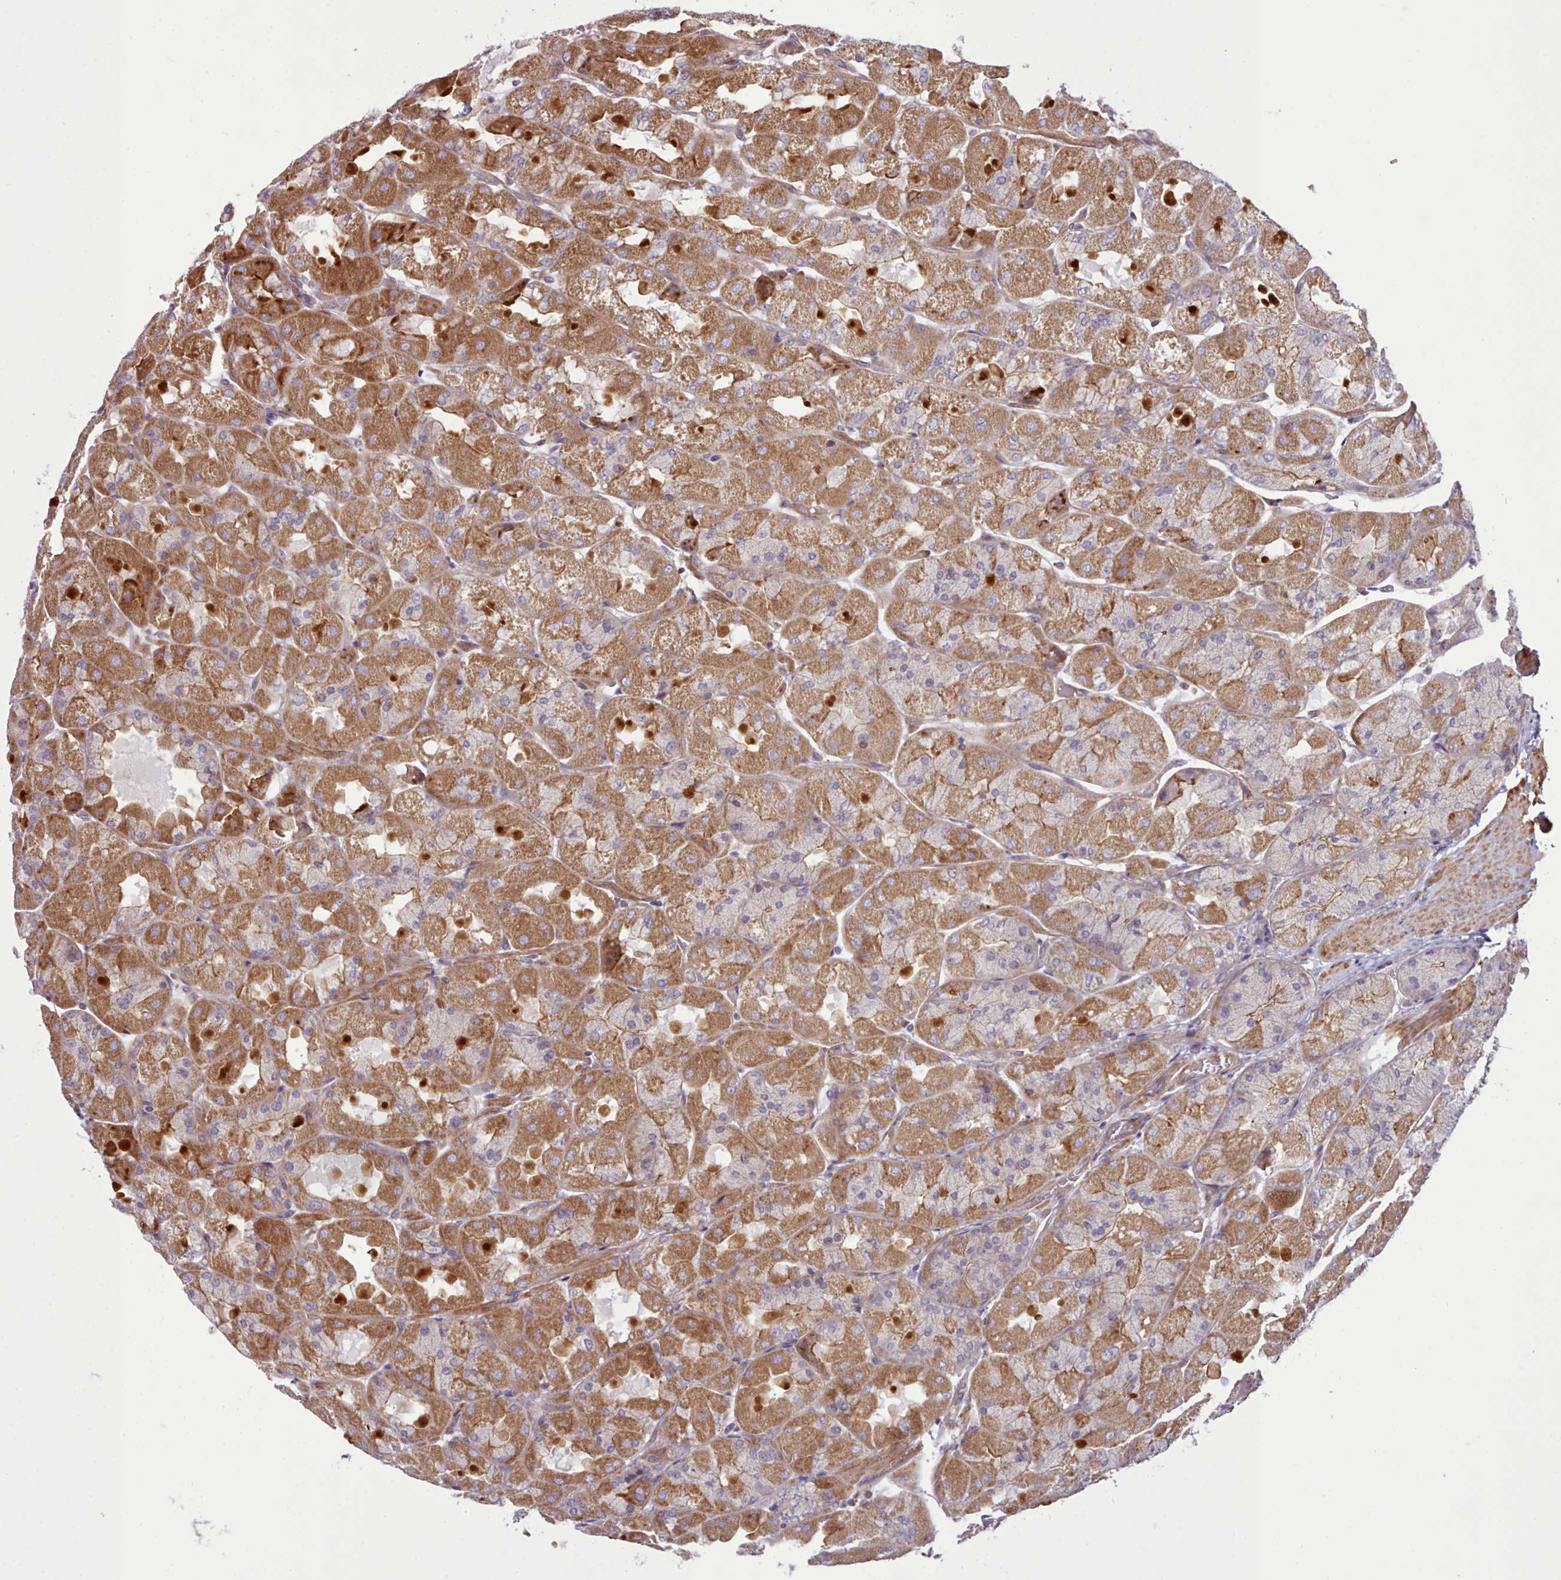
{"staining": {"intensity": "moderate", "quantity": "25%-75%", "location": "cytoplasmic/membranous"}, "tissue": "stomach", "cell_type": "Glandular cells", "image_type": "normal", "snomed": [{"axis": "morphology", "description": "Normal tissue, NOS"}, {"axis": "topography", "description": "Stomach"}], "caption": "Immunohistochemistry of normal stomach demonstrates medium levels of moderate cytoplasmic/membranous staining in approximately 25%-75% of glandular cells.", "gene": "TENT4B", "patient": {"sex": "female", "age": 61}}